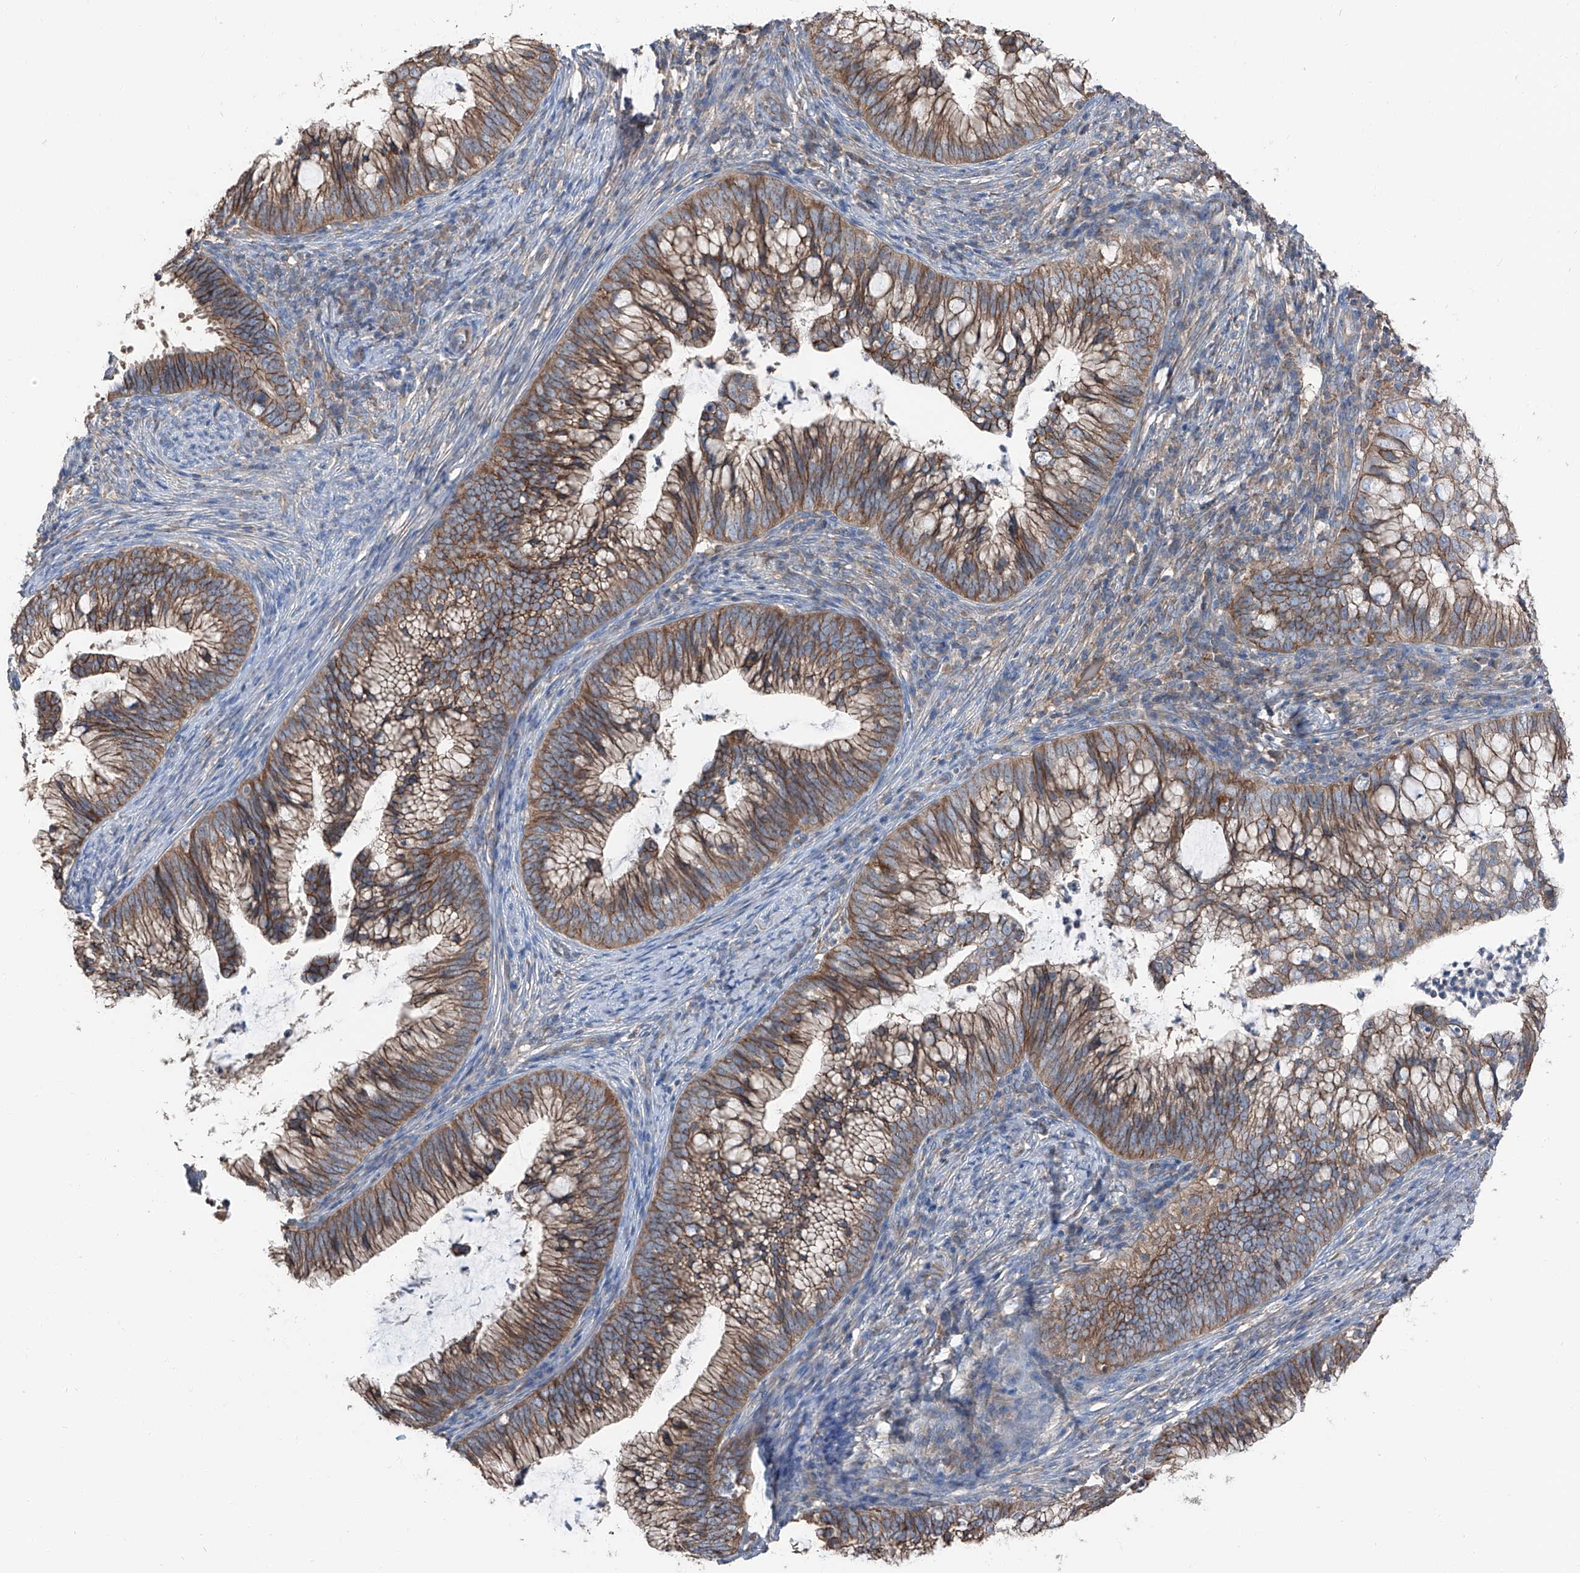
{"staining": {"intensity": "moderate", "quantity": ">75%", "location": "cytoplasmic/membranous"}, "tissue": "cervical cancer", "cell_type": "Tumor cells", "image_type": "cancer", "snomed": [{"axis": "morphology", "description": "Adenocarcinoma, NOS"}, {"axis": "topography", "description": "Cervix"}], "caption": "A brown stain shows moderate cytoplasmic/membranous expression of a protein in human adenocarcinoma (cervical) tumor cells.", "gene": "GPR142", "patient": {"sex": "female", "age": 36}}